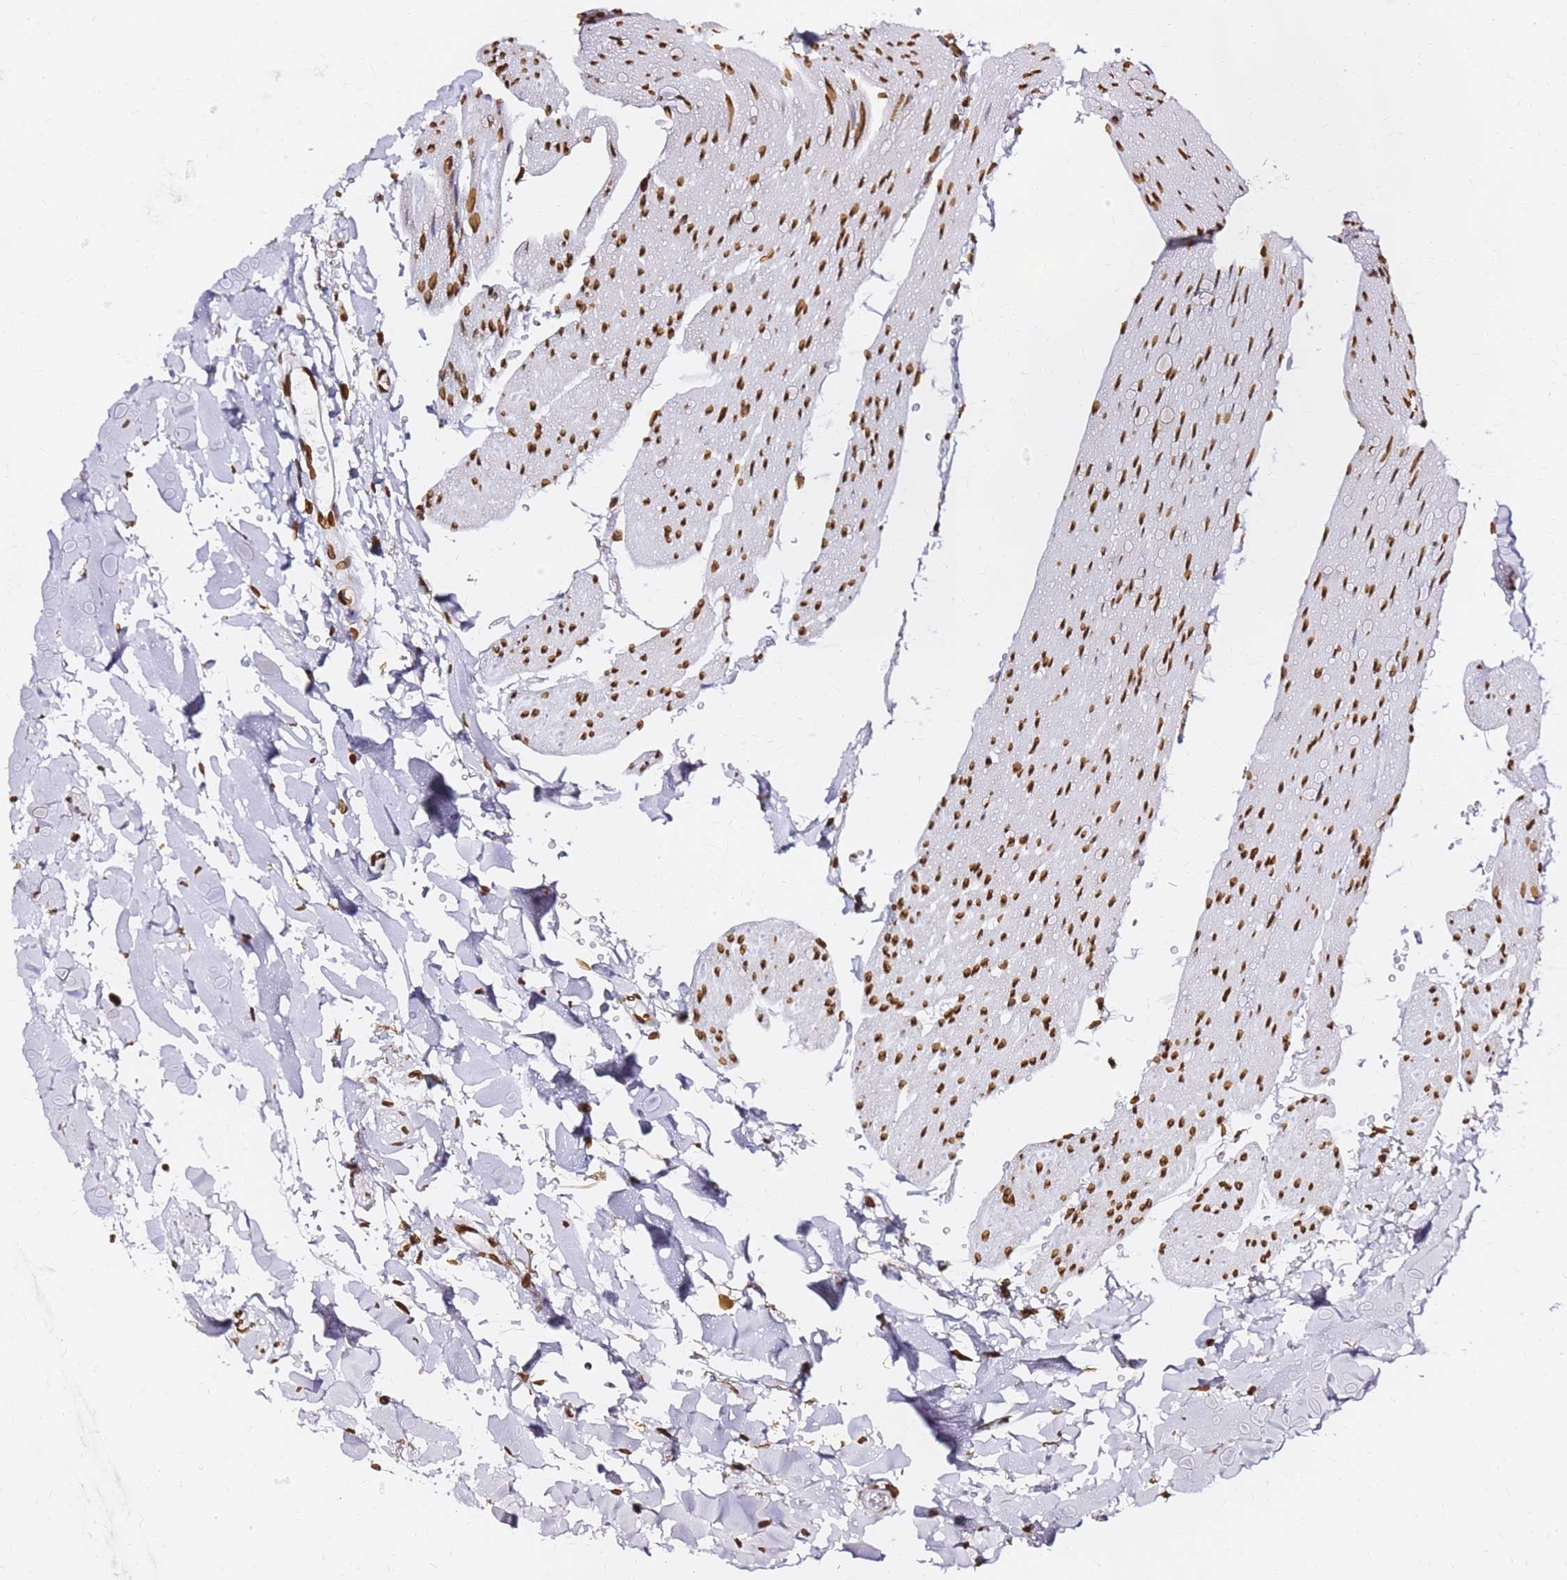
{"staining": {"intensity": "moderate", "quantity": ">75%", "location": "nuclear"}, "tissue": "colon", "cell_type": "Endothelial cells", "image_type": "normal", "snomed": [{"axis": "morphology", "description": "Normal tissue, NOS"}, {"axis": "topography", "description": "Colon"}], "caption": "High-power microscopy captured an IHC micrograph of normal colon, revealing moderate nuclear staining in approximately >75% of endothelial cells. (Brightfield microscopy of DAB IHC at high magnification).", "gene": "C6orf141", "patient": {"sex": "male", "age": 75}}